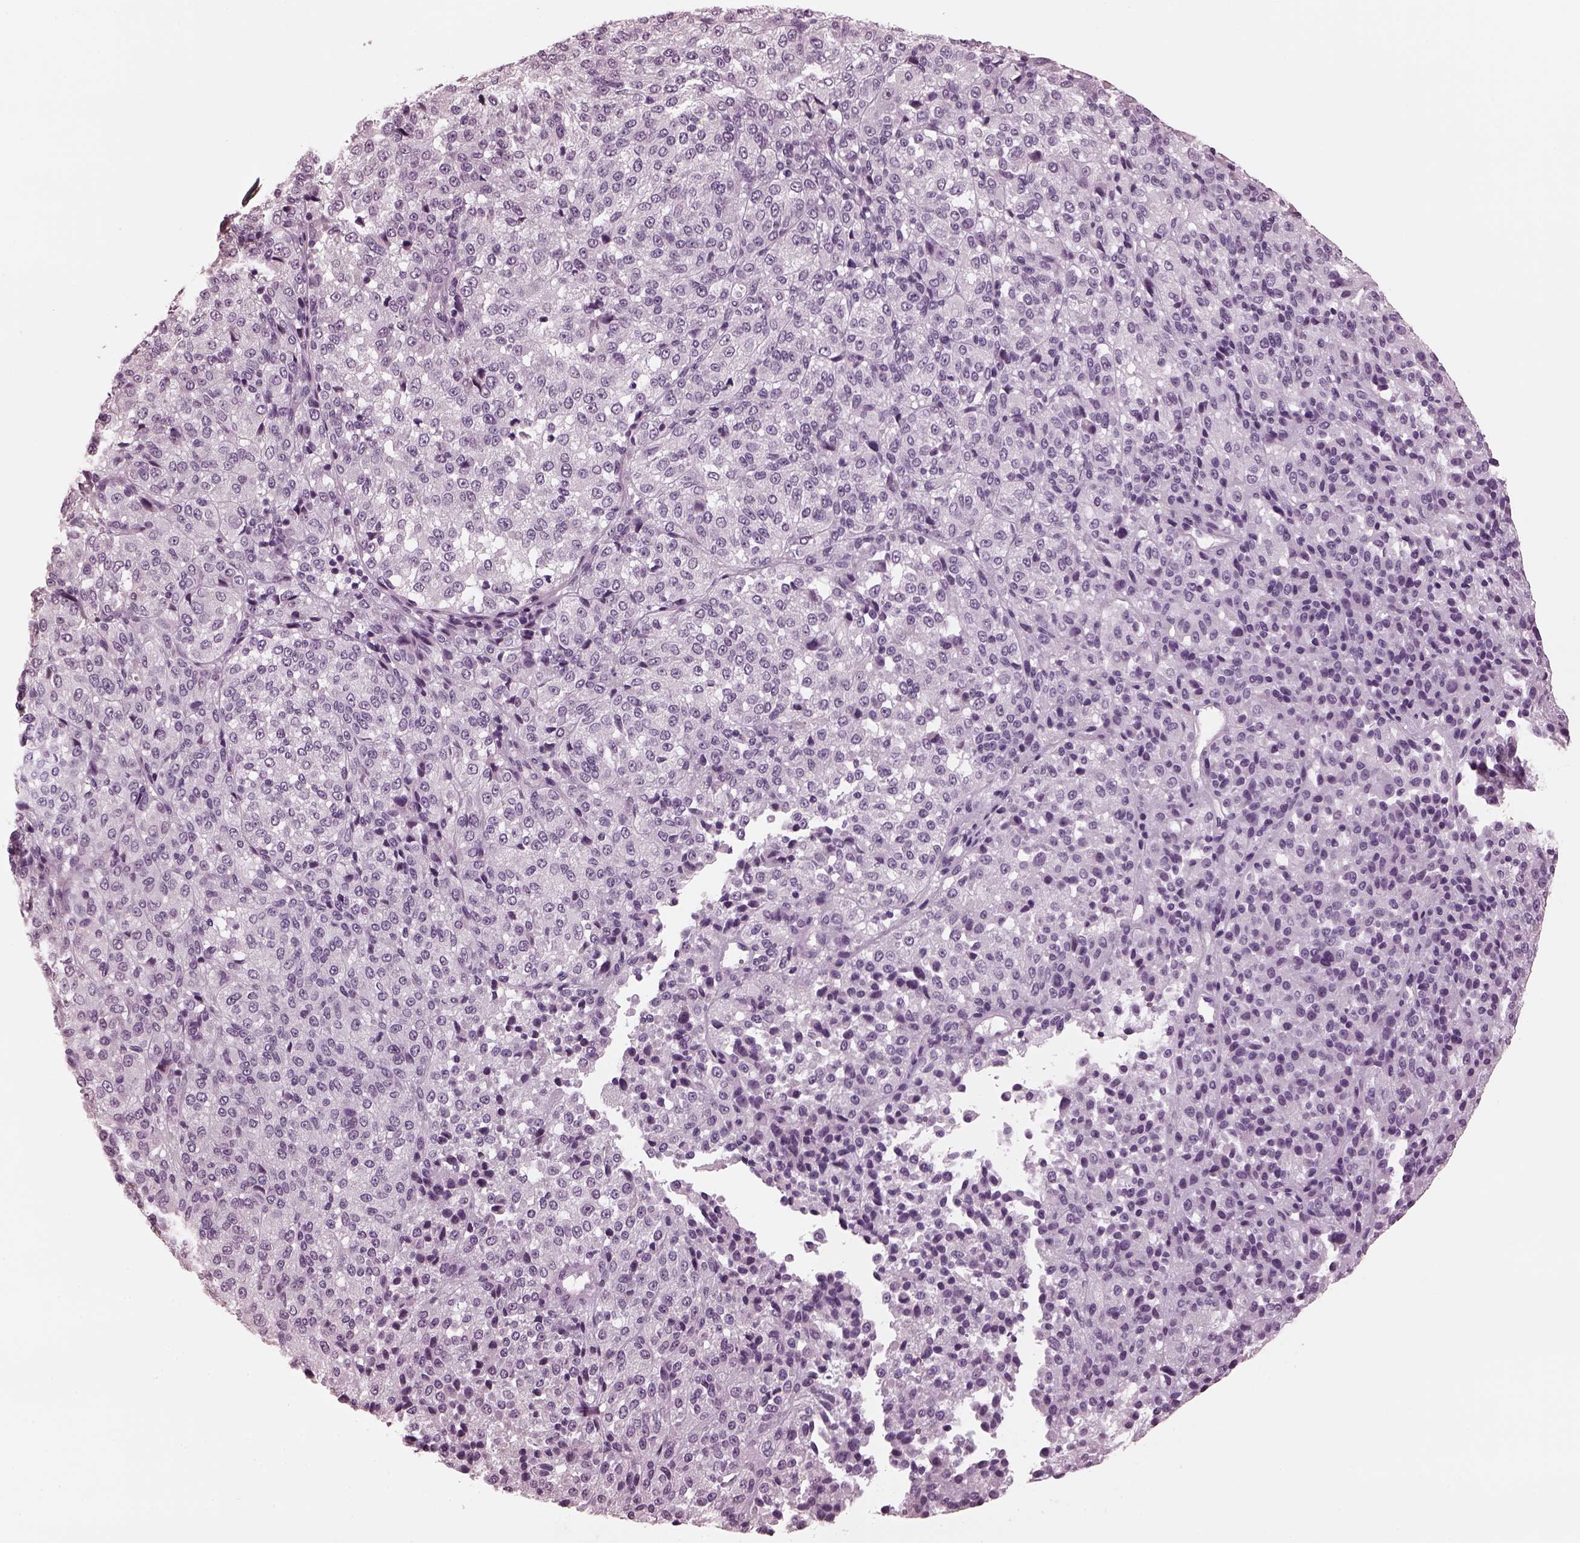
{"staining": {"intensity": "negative", "quantity": "none", "location": "none"}, "tissue": "melanoma", "cell_type": "Tumor cells", "image_type": "cancer", "snomed": [{"axis": "morphology", "description": "Malignant melanoma, Metastatic site"}, {"axis": "topography", "description": "Brain"}], "caption": "The micrograph displays no staining of tumor cells in malignant melanoma (metastatic site).", "gene": "CGA", "patient": {"sex": "female", "age": 56}}